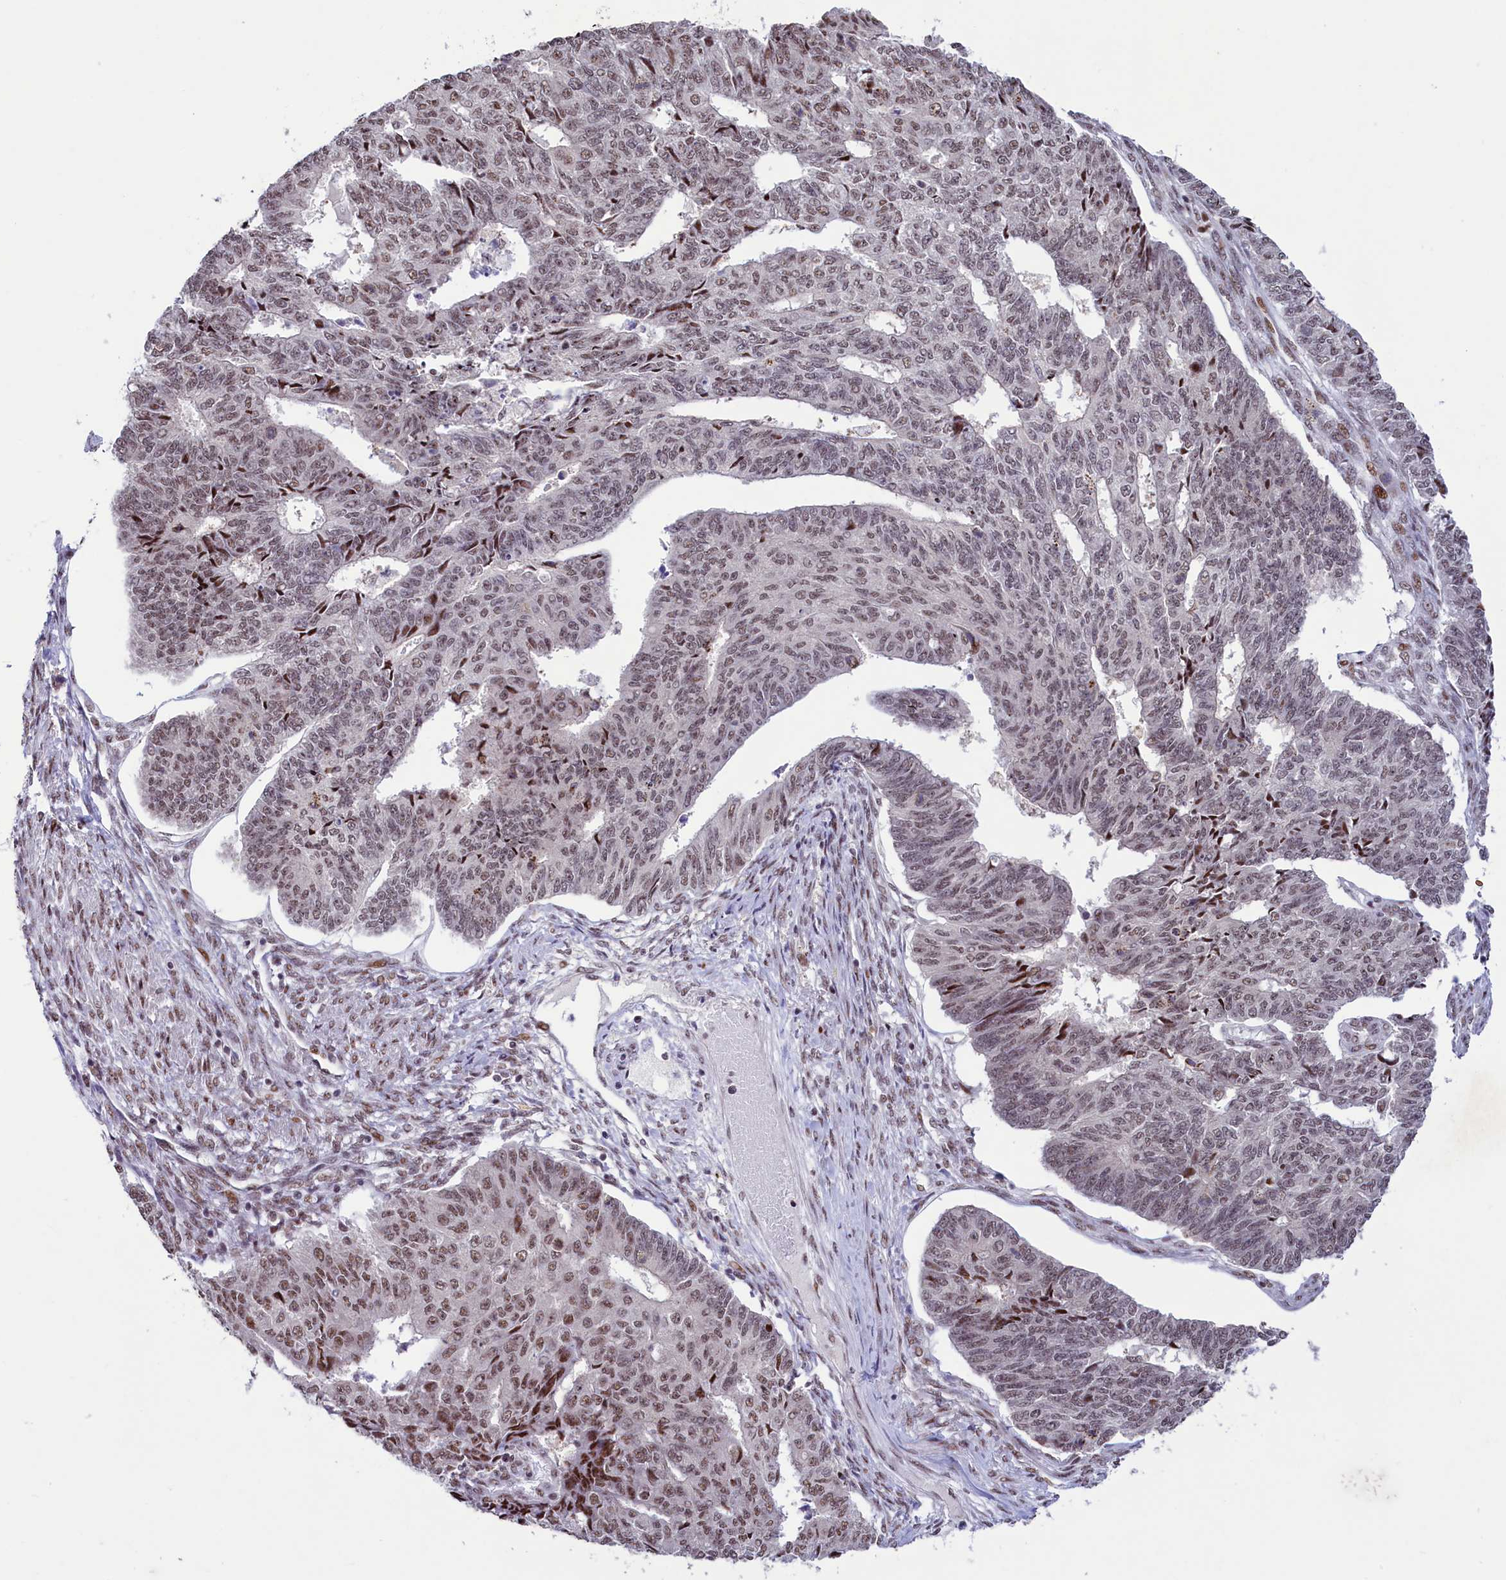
{"staining": {"intensity": "moderate", "quantity": ">75%", "location": "nuclear"}, "tissue": "endometrial cancer", "cell_type": "Tumor cells", "image_type": "cancer", "snomed": [{"axis": "morphology", "description": "Adenocarcinoma, NOS"}, {"axis": "topography", "description": "Endometrium"}], "caption": "Endometrial adenocarcinoma tissue displays moderate nuclear positivity in about >75% of tumor cells (DAB (3,3'-diaminobenzidine) IHC, brown staining for protein, blue staining for nuclei).", "gene": "ANKS3", "patient": {"sex": "female", "age": 32}}